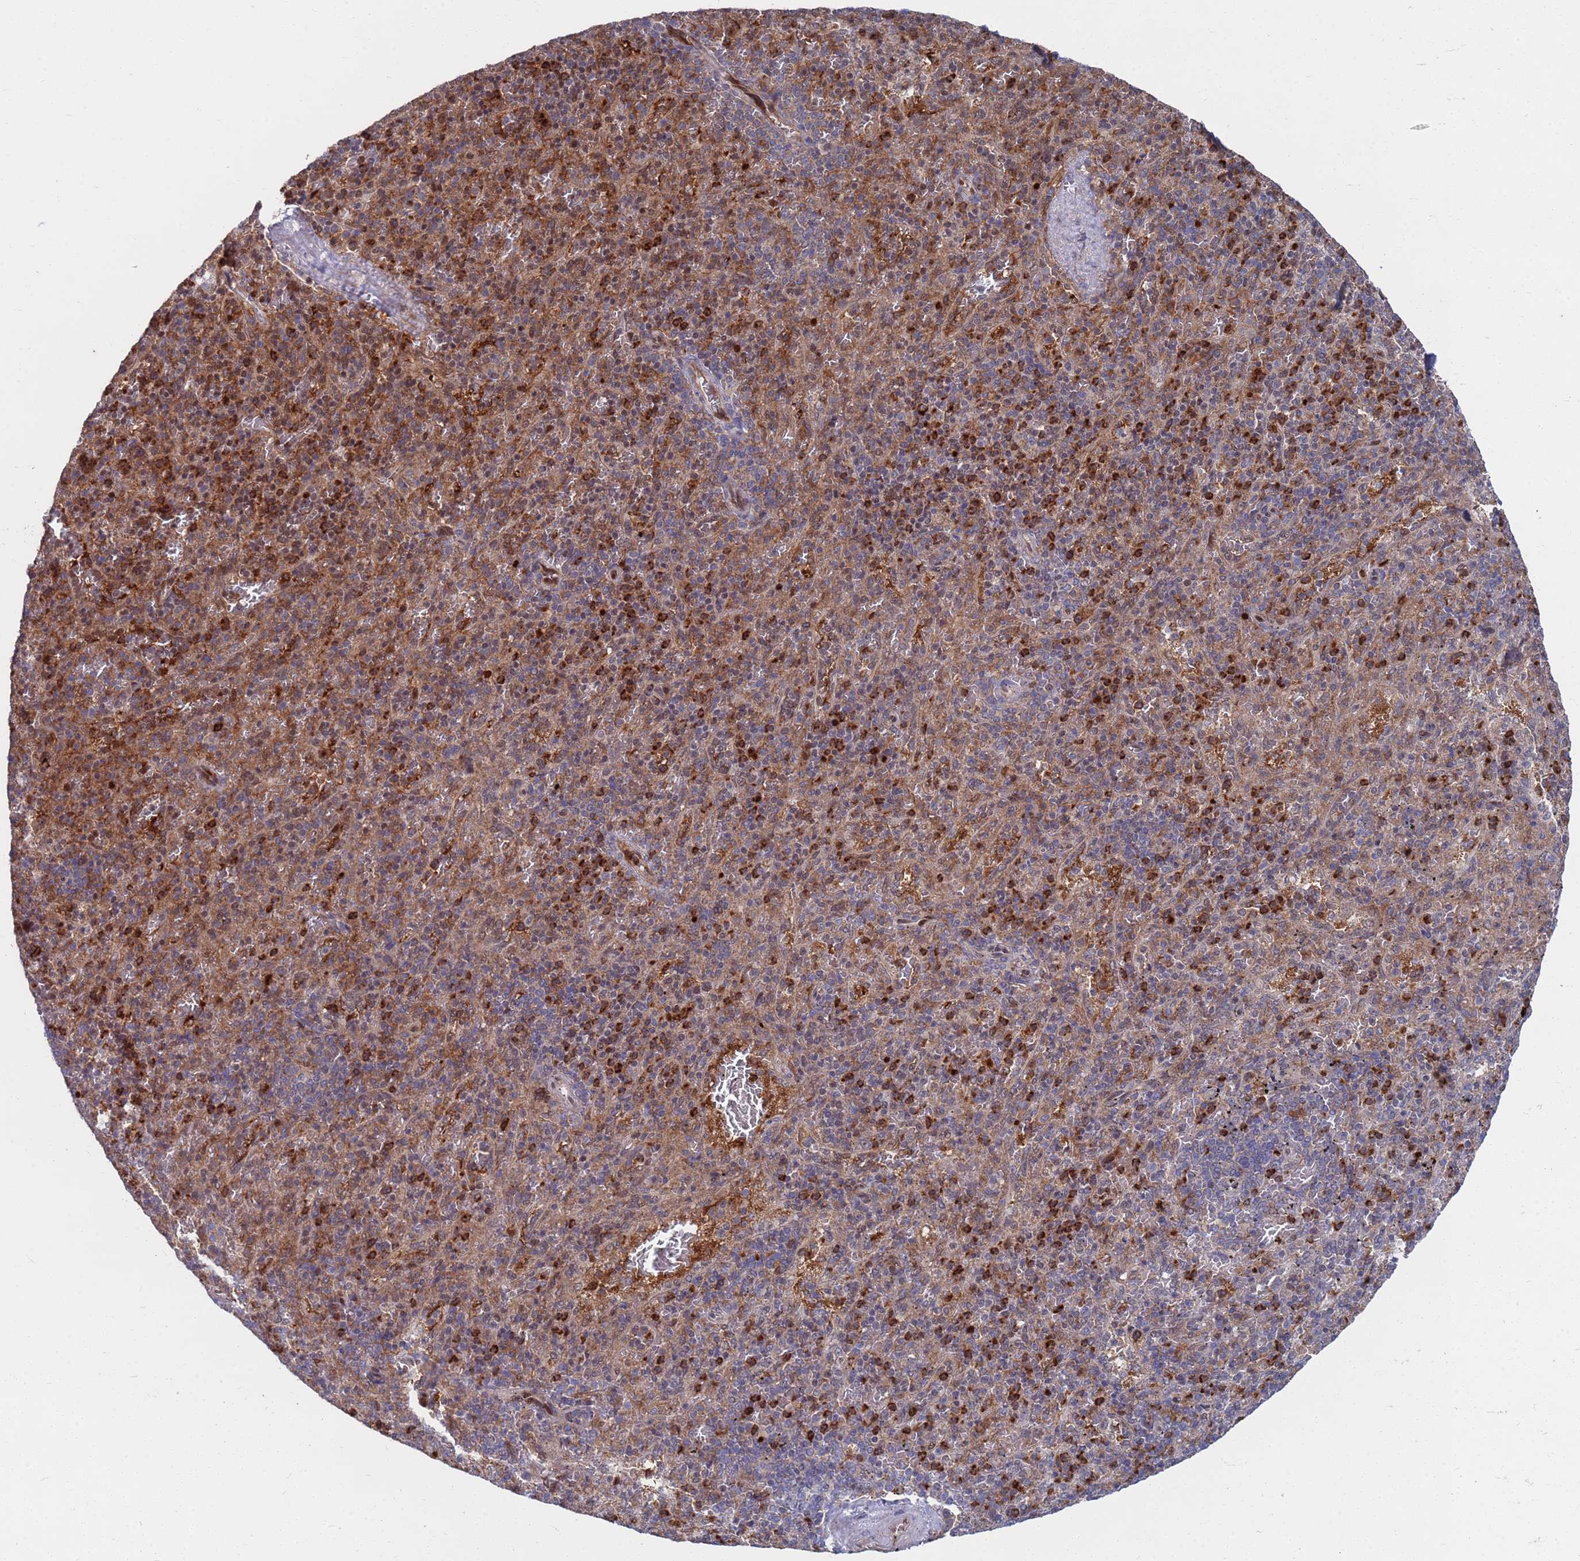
{"staining": {"intensity": "moderate", "quantity": "25%-75%", "location": "cytoplasmic/membranous"}, "tissue": "spleen", "cell_type": "Cells in red pulp", "image_type": "normal", "snomed": [{"axis": "morphology", "description": "Normal tissue, NOS"}, {"axis": "topography", "description": "Spleen"}], "caption": "Protein expression analysis of unremarkable spleen exhibits moderate cytoplasmic/membranous positivity in about 25%-75% of cells in red pulp.", "gene": "TMBIM6", "patient": {"sex": "male", "age": 82}}